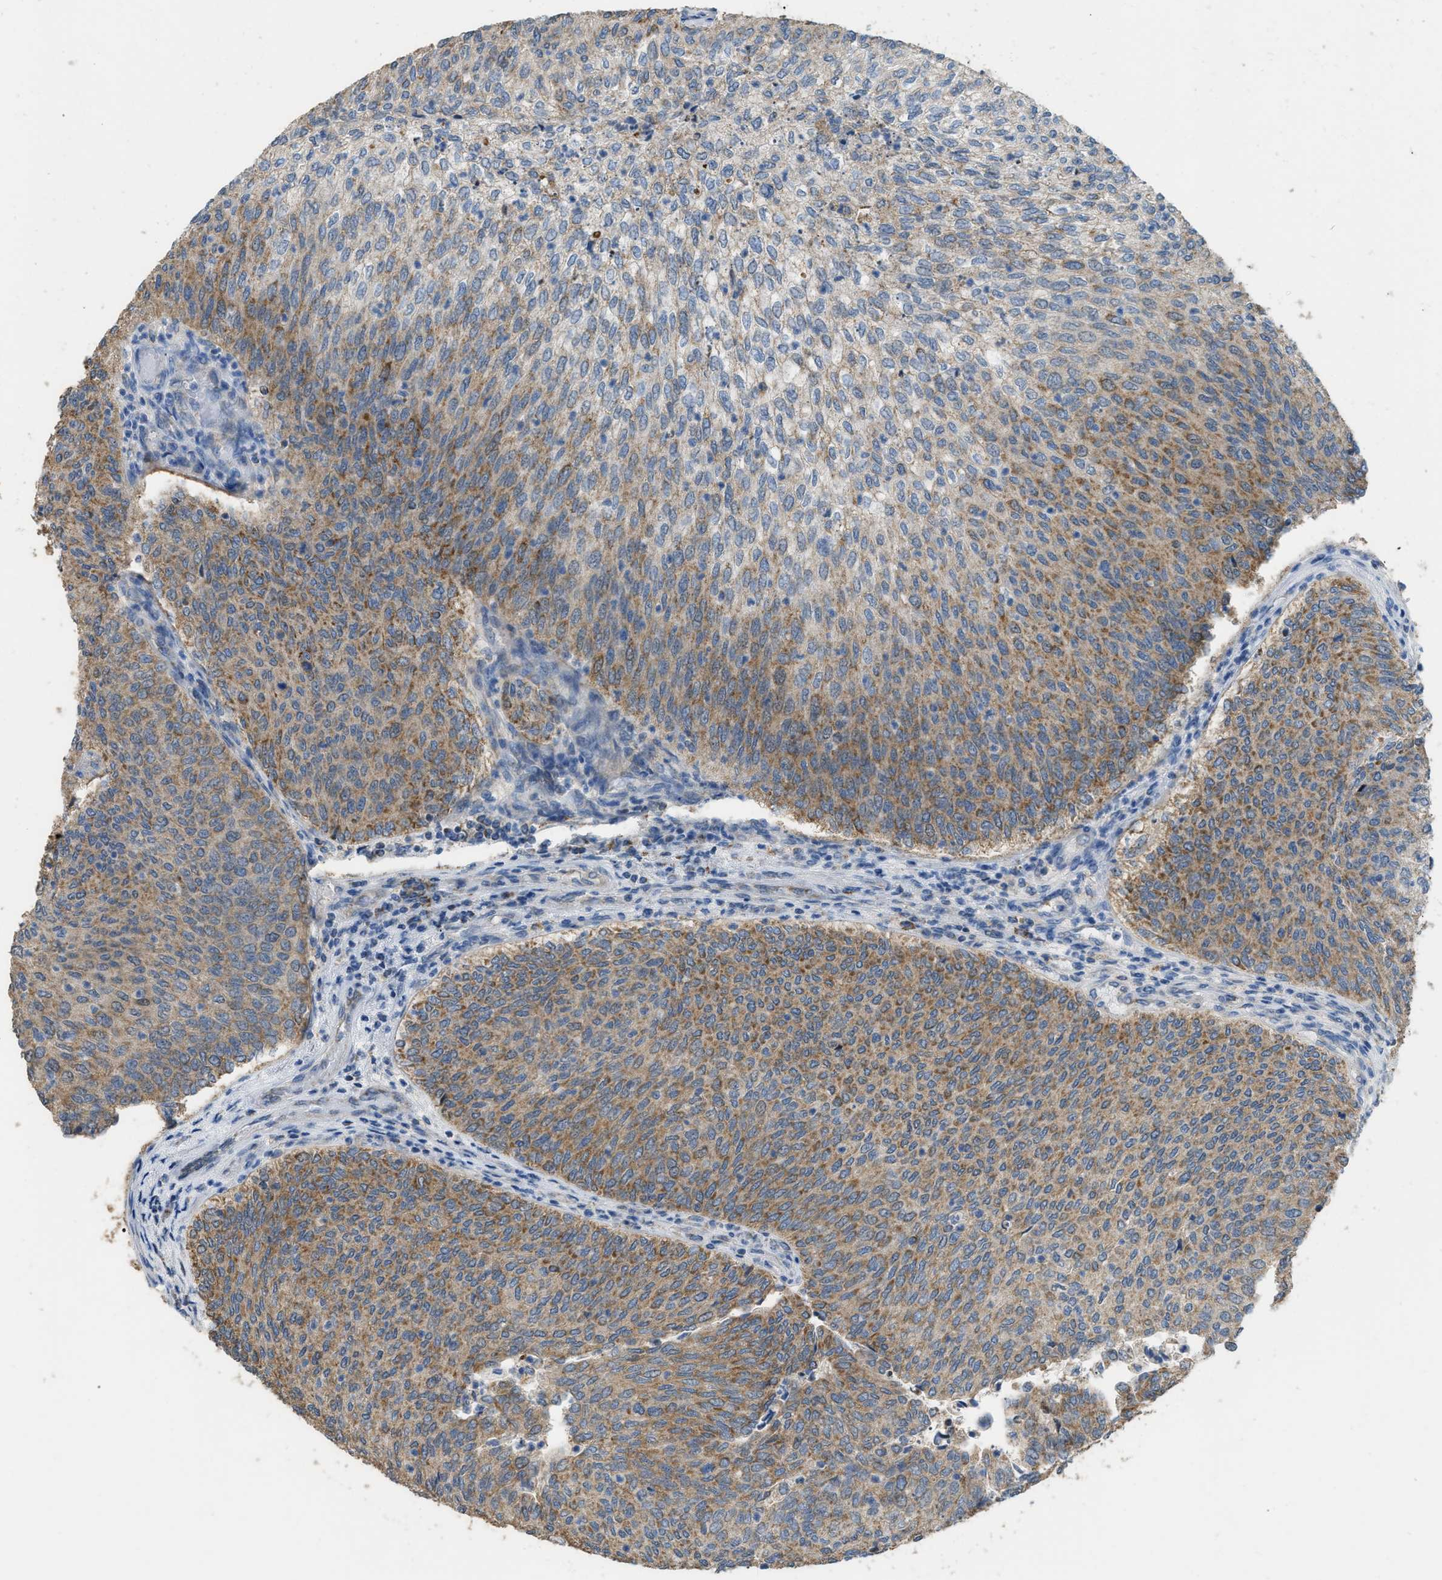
{"staining": {"intensity": "moderate", "quantity": "25%-75%", "location": "cytoplasmic/membranous"}, "tissue": "urothelial cancer", "cell_type": "Tumor cells", "image_type": "cancer", "snomed": [{"axis": "morphology", "description": "Urothelial carcinoma, Low grade"}, {"axis": "topography", "description": "Urinary bladder"}], "caption": "DAB immunohistochemical staining of urothelial carcinoma (low-grade) shows moderate cytoplasmic/membranous protein expression in about 25%-75% of tumor cells.", "gene": "ETFB", "patient": {"sex": "female", "age": 79}}